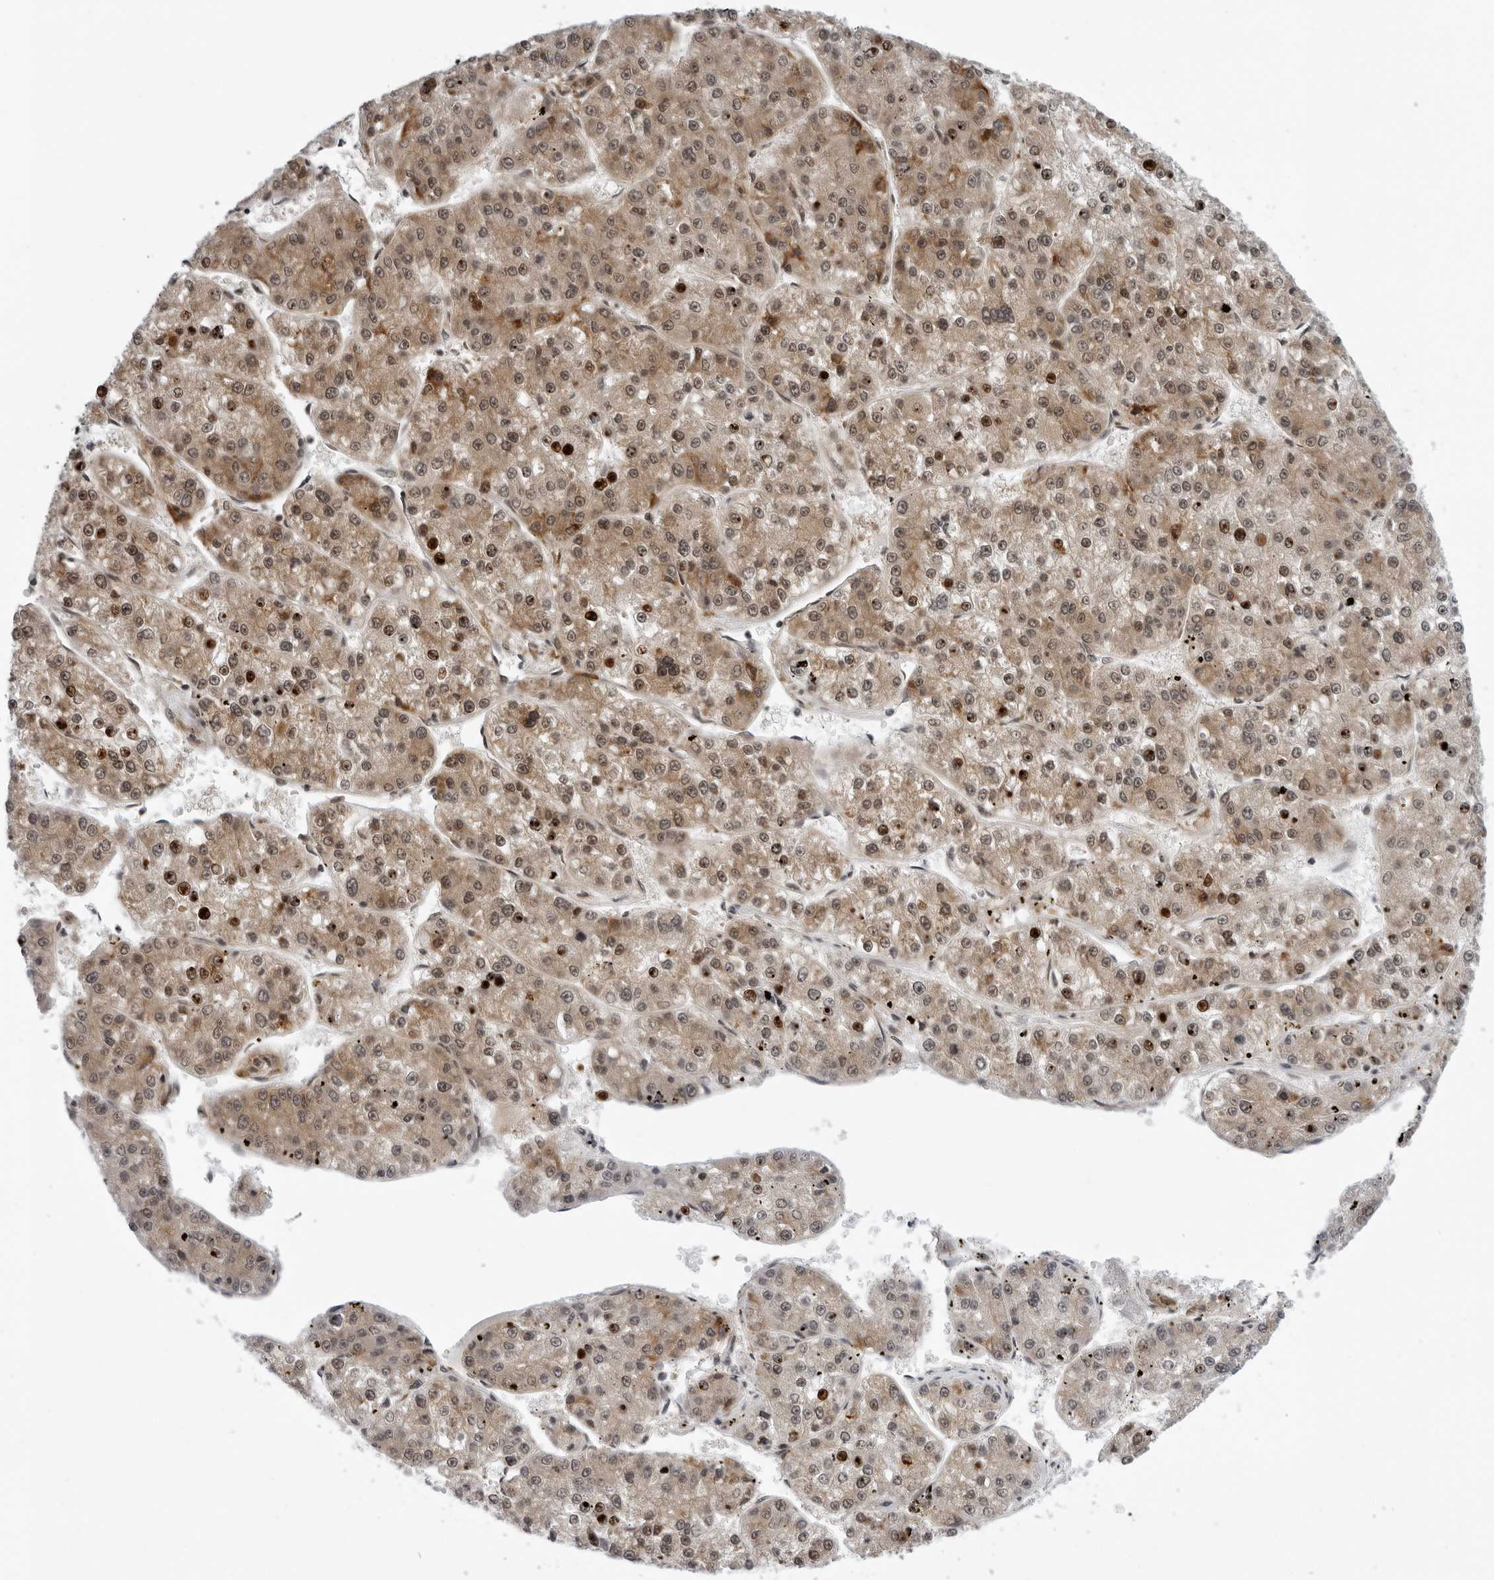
{"staining": {"intensity": "moderate", "quantity": ">75%", "location": "cytoplasmic/membranous,nuclear"}, "tissue": "liver cancer", "cell_type": "Tumor cells", "image_type": "cancer", "snomed": [{"axis": "morphology", "description": "Carcinoma, Hepatocellular, NOS"}, {"axis": "topography", "description": "Liver"}], "caption": "Immunohistochemistry (IHC) (DAB) staining of liver hepatocellular carcinoma shows moderate cytoplasmic/membranous and nuclear protein staining in about >75% of tumor cells.", "gene": "GCSAML", "patient": {"sex": "female", "age": 73}}